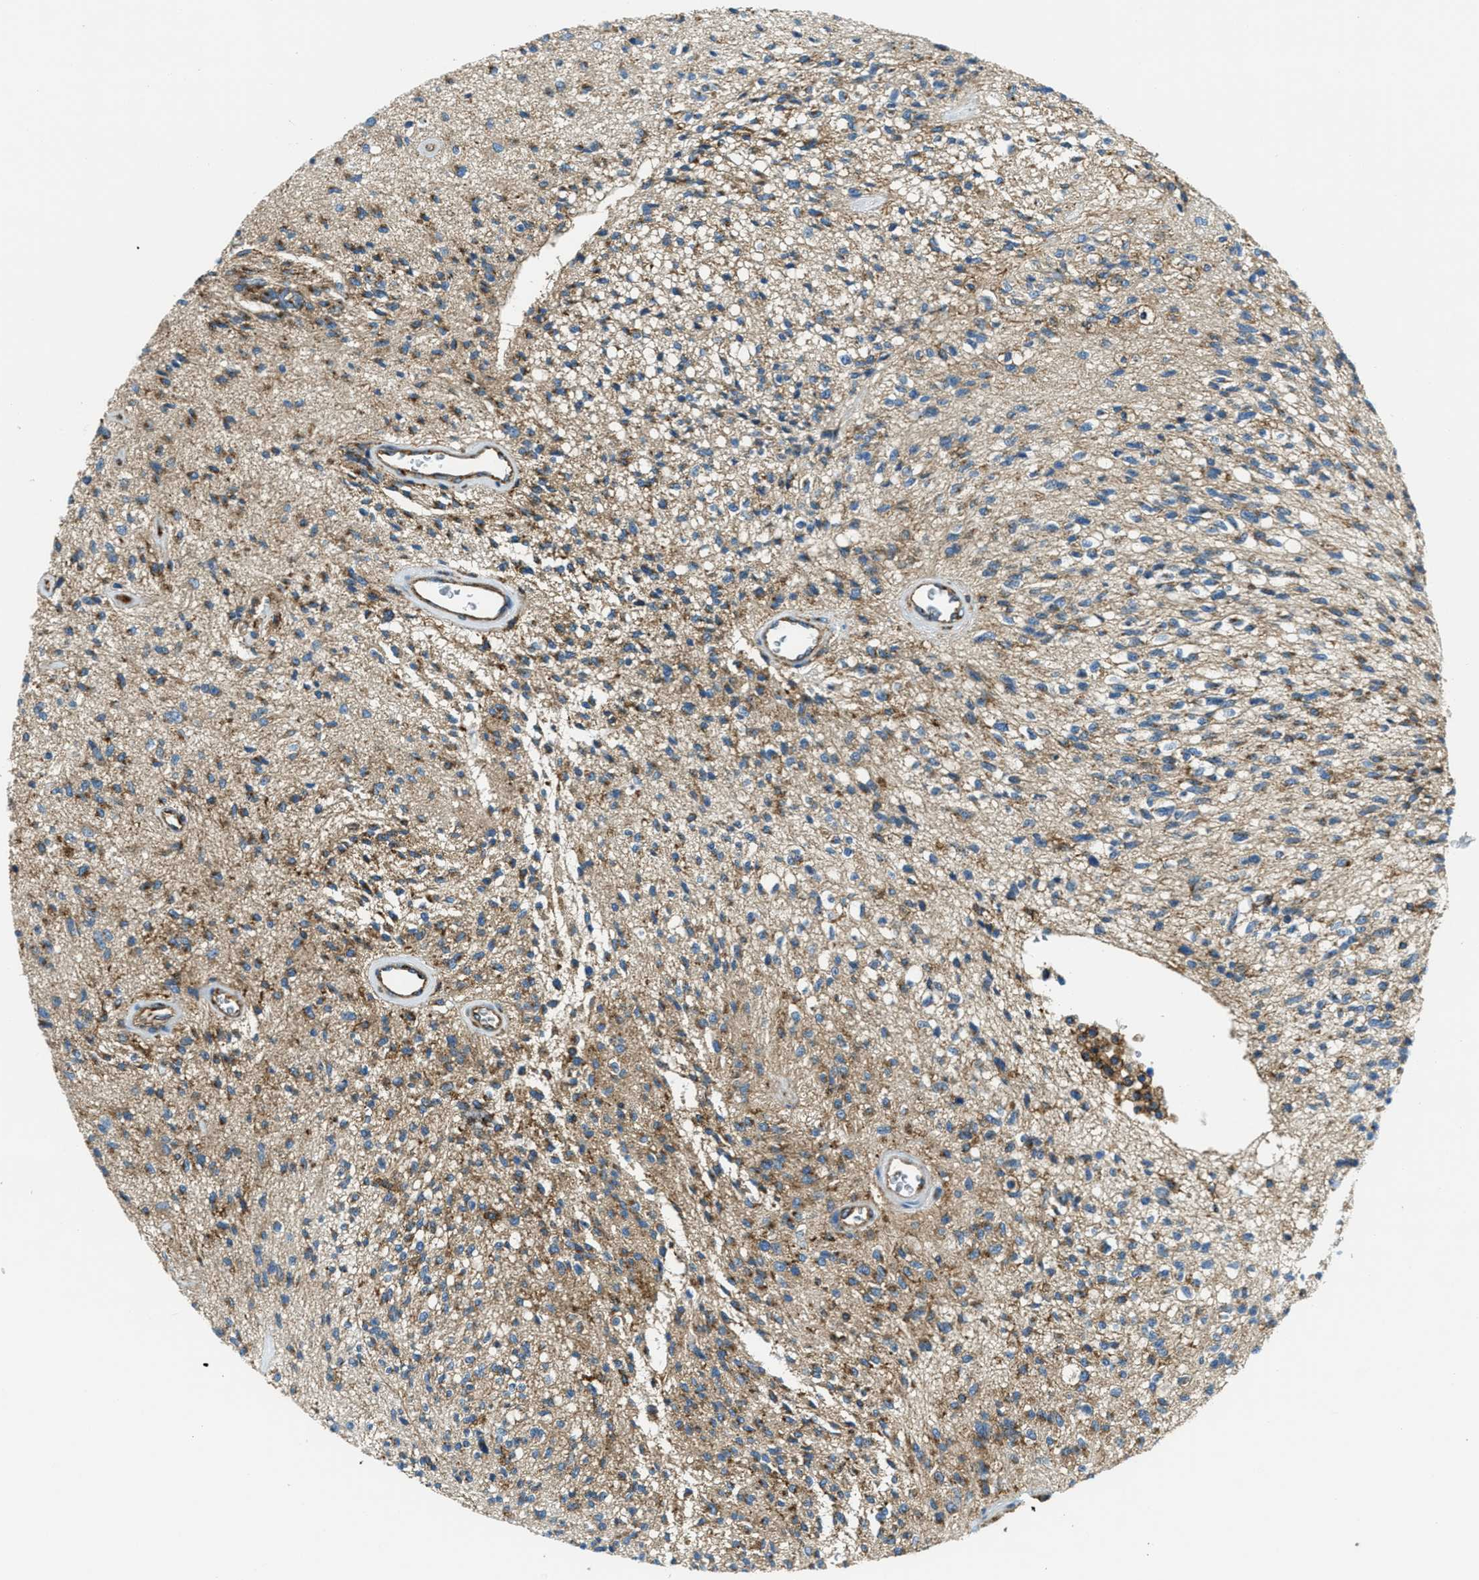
{"staining": {"intensity": "moderate", "quantity": "25%-75%", "location": "cytoplasmic/membranous"}, "tissue": "glioma", "cell_type": "Tumor cells", "image_type": "cancer", "snomed": [{"axis": "morphology", "description": "Normal tissue, NOS"}, {"axis": "morphology", "description": "Glioma, malignant, High grade"}, {"axis": "topography", "description": "Cerebral cortex"}], "caption": "Malignant high-grade glioma tissue exhibits moderate cytoplasmic/membranous positivity in approximately 25%-75% of tumor cells", "gene": "AP2B1", "patient": {"sex": "male", "age": 77}}